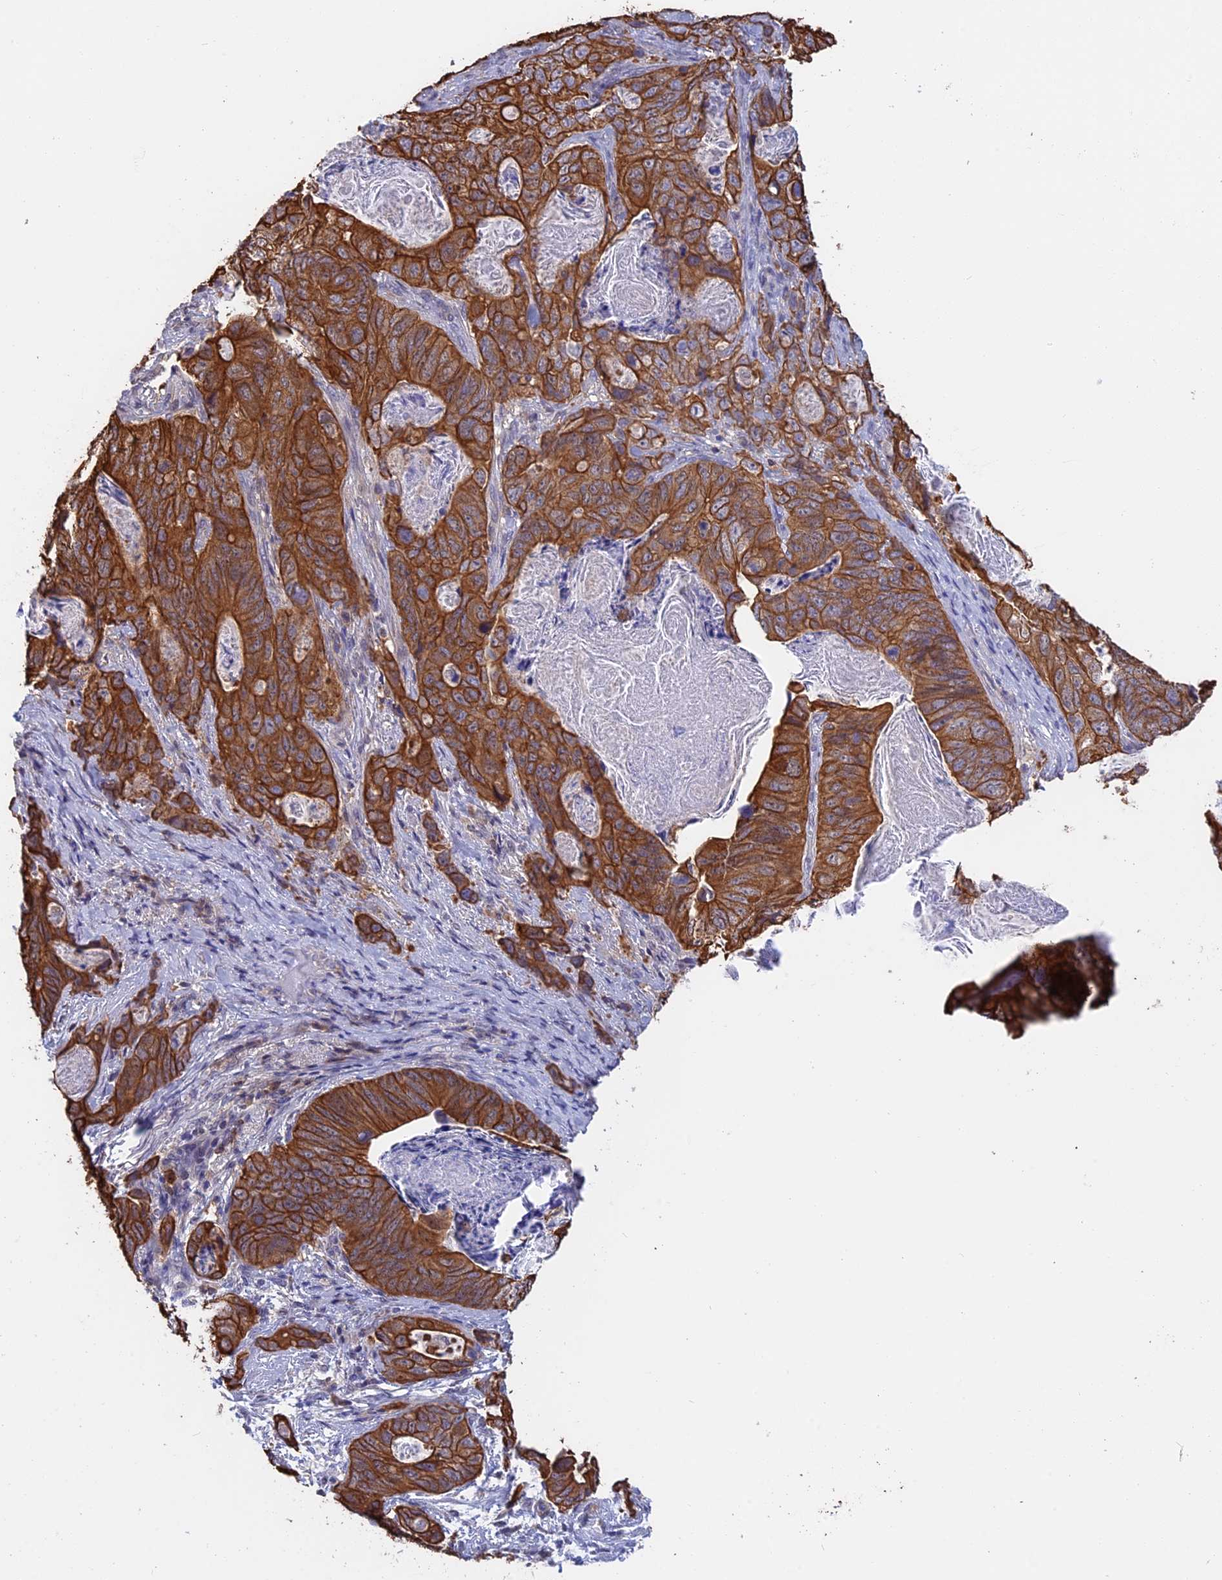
{"staining": {"intensity": "strong", "quantity": ">75%", "location": "cytoplasmic/membranous"}, "tissue": "stomach cancer", "cell_type": "Tumor cells", "image_type": "cancer", "snomed": [{"axis": "morphology", "description": "Normal tissue, NOS"}, {"axis": "morphology", "description": "Adenocarcinoma, NOS"}, {"axis": "topography", "description": "Stomach"}], "caption": "Stomach cancer tissue demonstrates strong cytoplasmic/membranous expression in approximately >75% of tumor cells, visualized by immunohistochemistry.", "gene": "STUB1", "patient": {"sex": "female", "age": 89}}